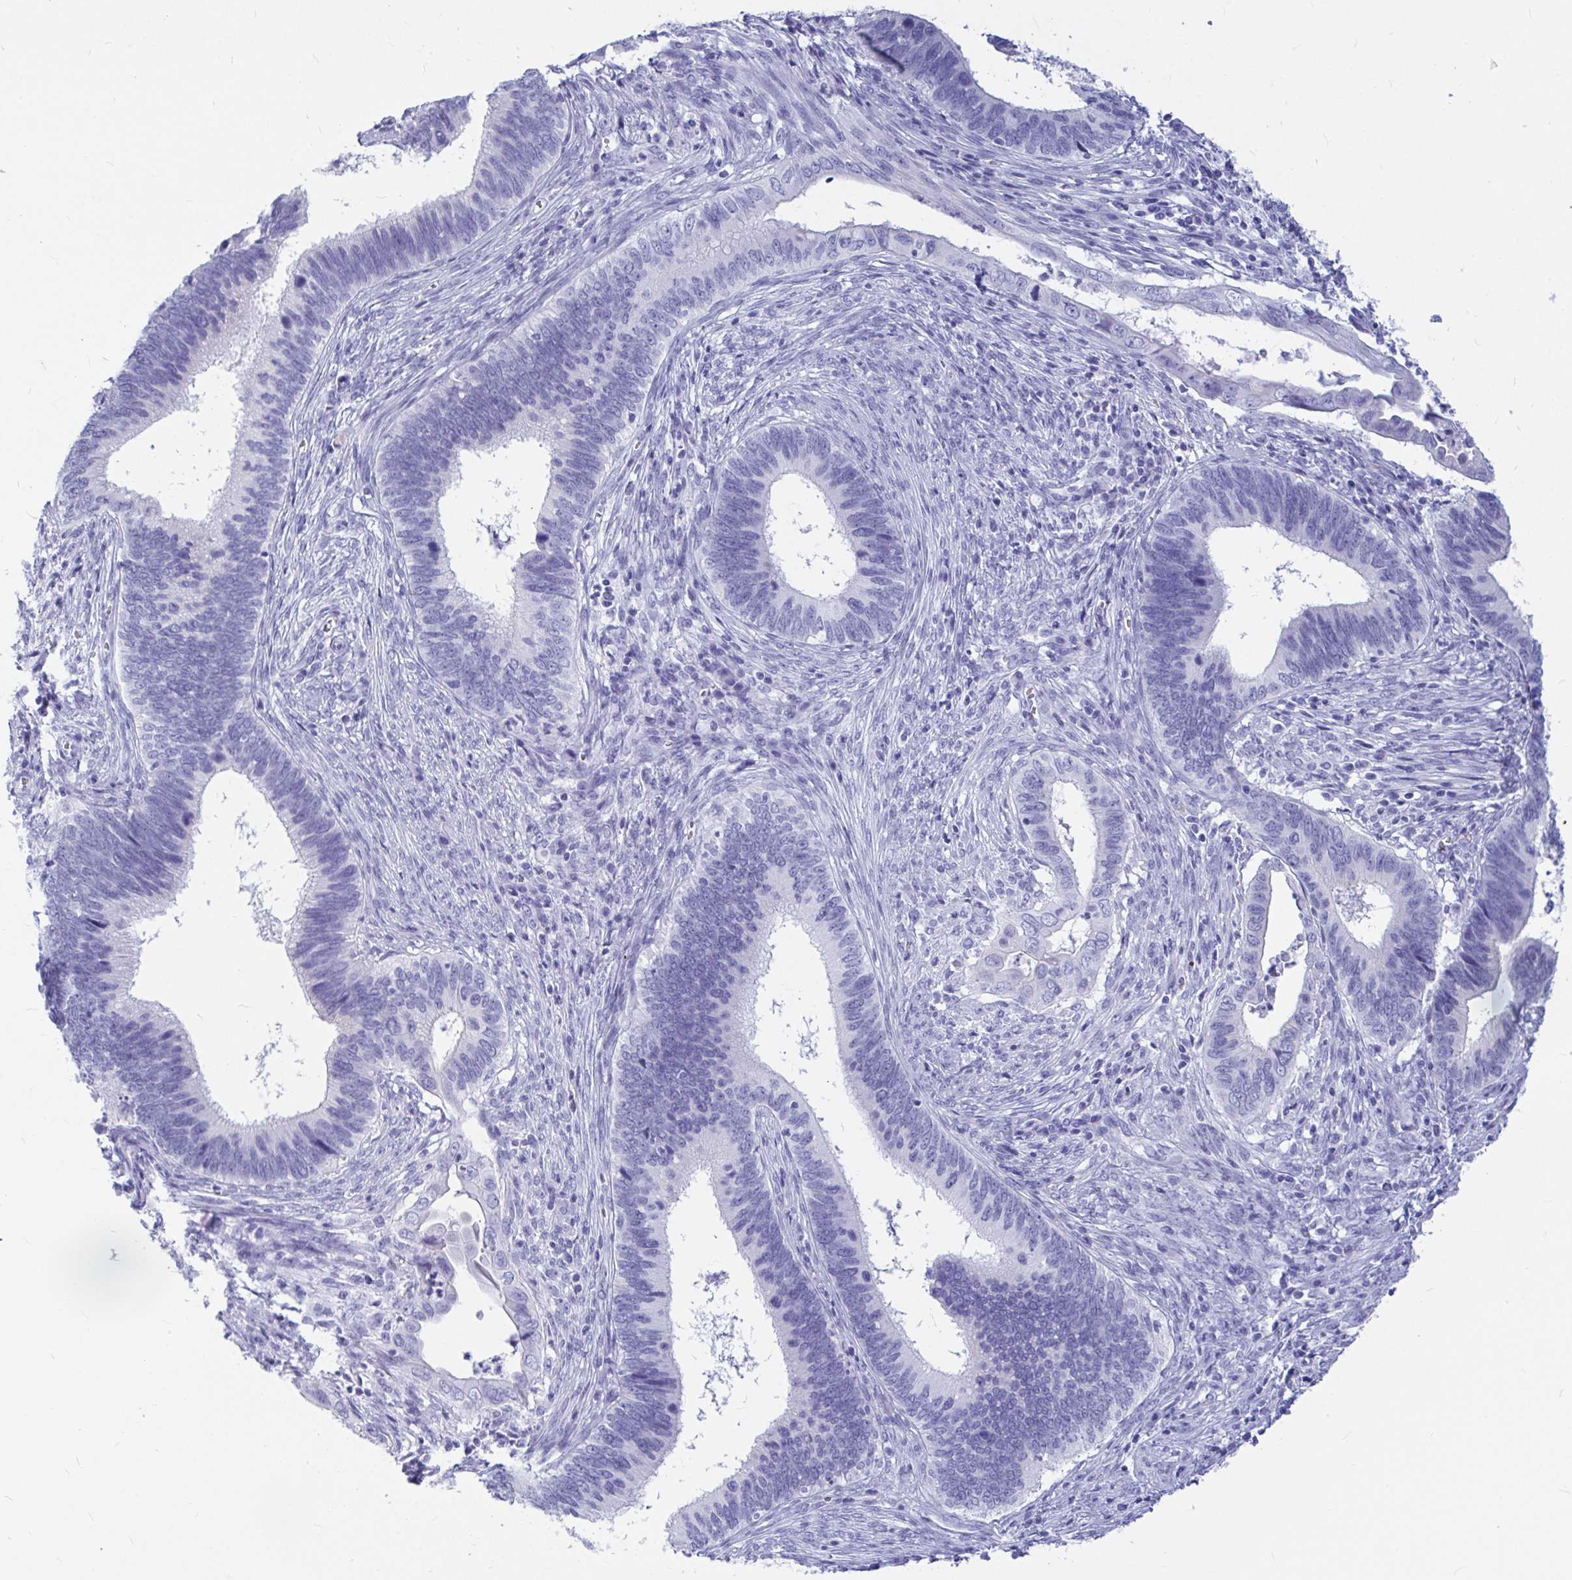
{"staining": {"intensity": "negative", "quantity": "none", "location": "none"}, "tissue": "cervical cancer", "cell_type": "Tumor cells", "image_type": "cancer", "snomed": [{"axis": "morphology", "description": "Adenocarcinoma, NOS"}, {"axis": "topography", "description": "Cervix"}], "caption": "Human cervical adenocarcinoma stained for a protein using immunohistochemistry (IHC) shows no staining in tumor cells.", "gene": "OR5J2", "patient": {"sex": "female", "age": 42}}